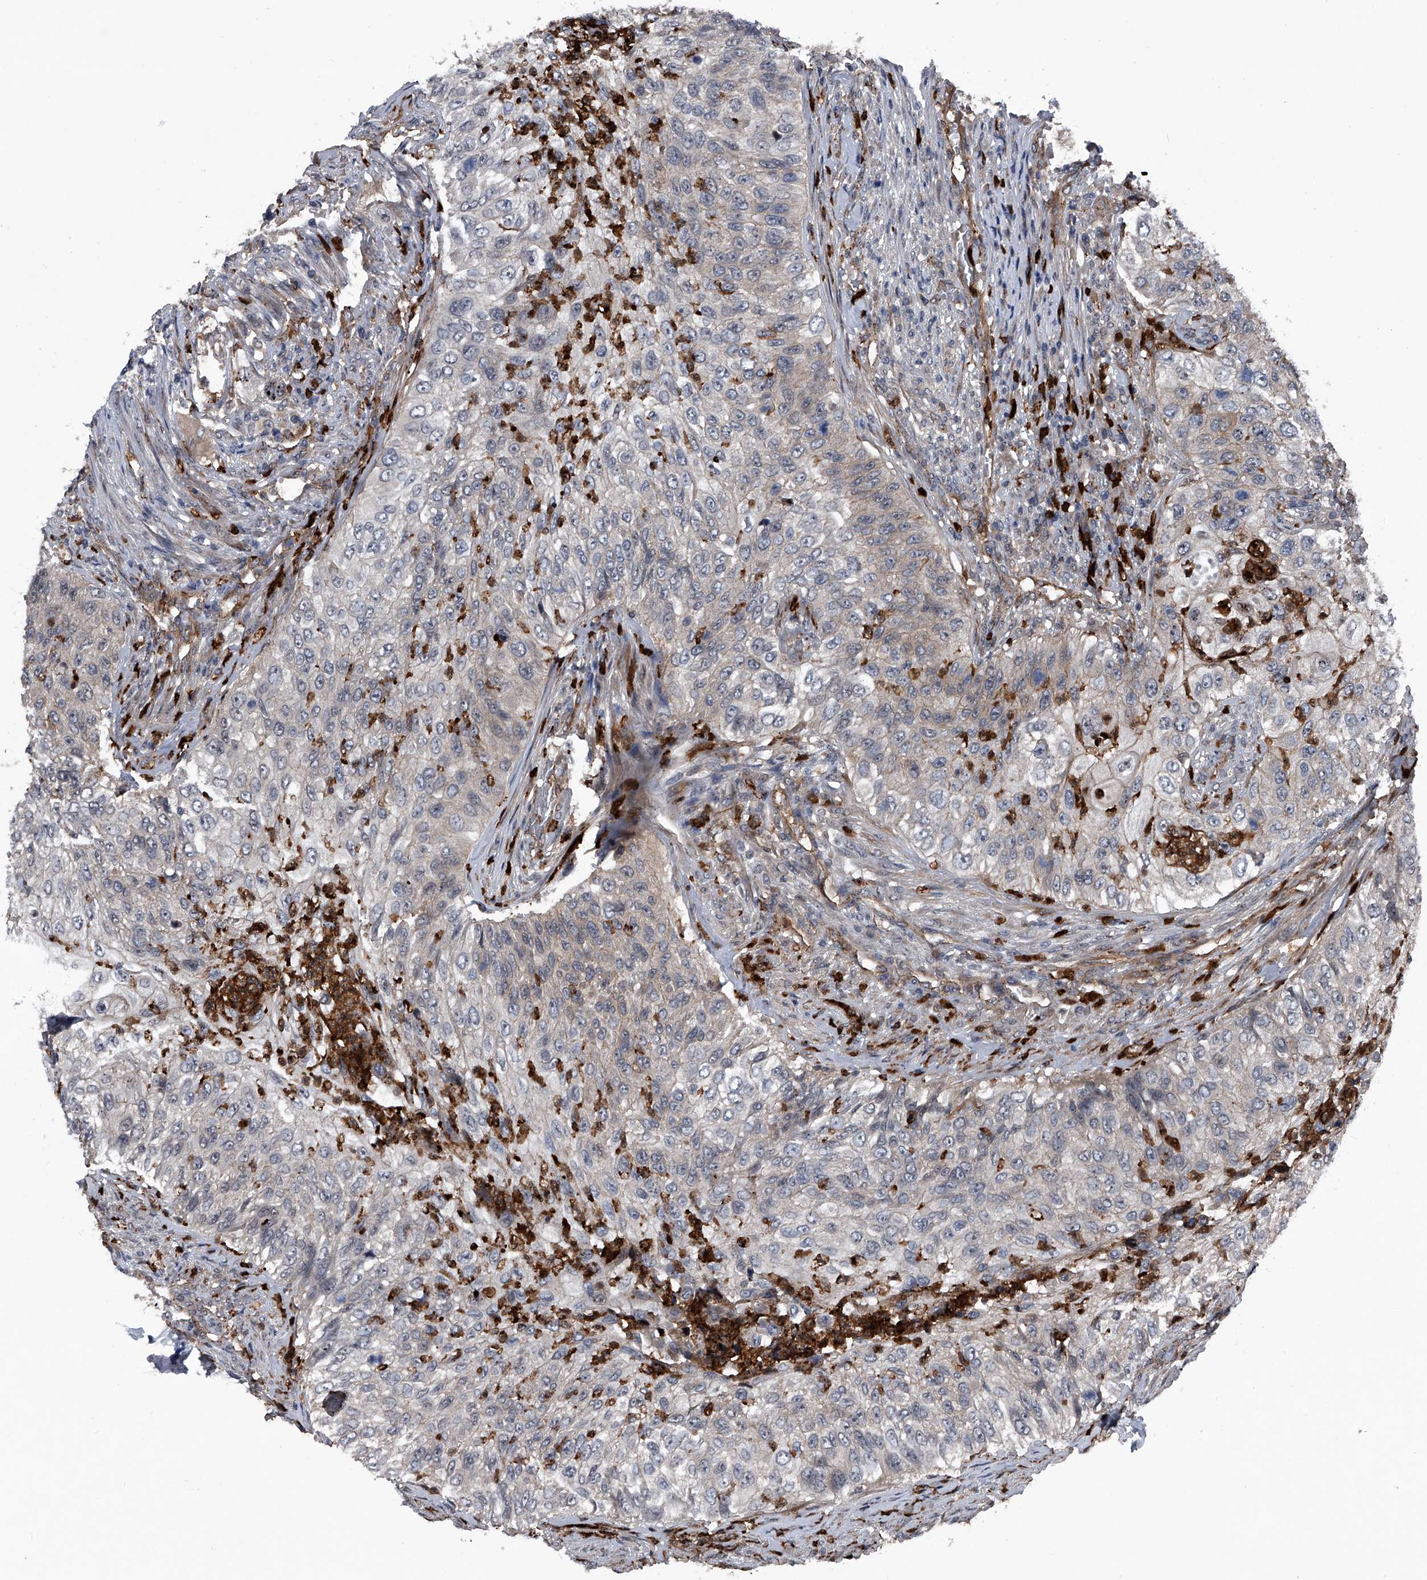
{"staining": {"intensity": "weak", "quantity": "<25%", "location": "cytoplasmic/membranous"}, "tissue": "urothelial cancer", "cell_type": "Tumor cells", "image_type": "cancer", "snomed": [{"axis": "morphology", "description": "Urothelial carcinoma, High grade"}, {"axis": "topography", "description": "Urinary bladder"}], "caption": "Immunohistochemistry histopathology image of neoplastic tissue: high-grade urothelial carcinoma stained with DAB reveals no significant protein expression in tumor cells.", "gene": "MAPKAP1", "patient": {"sex": "female", "age": 60}}